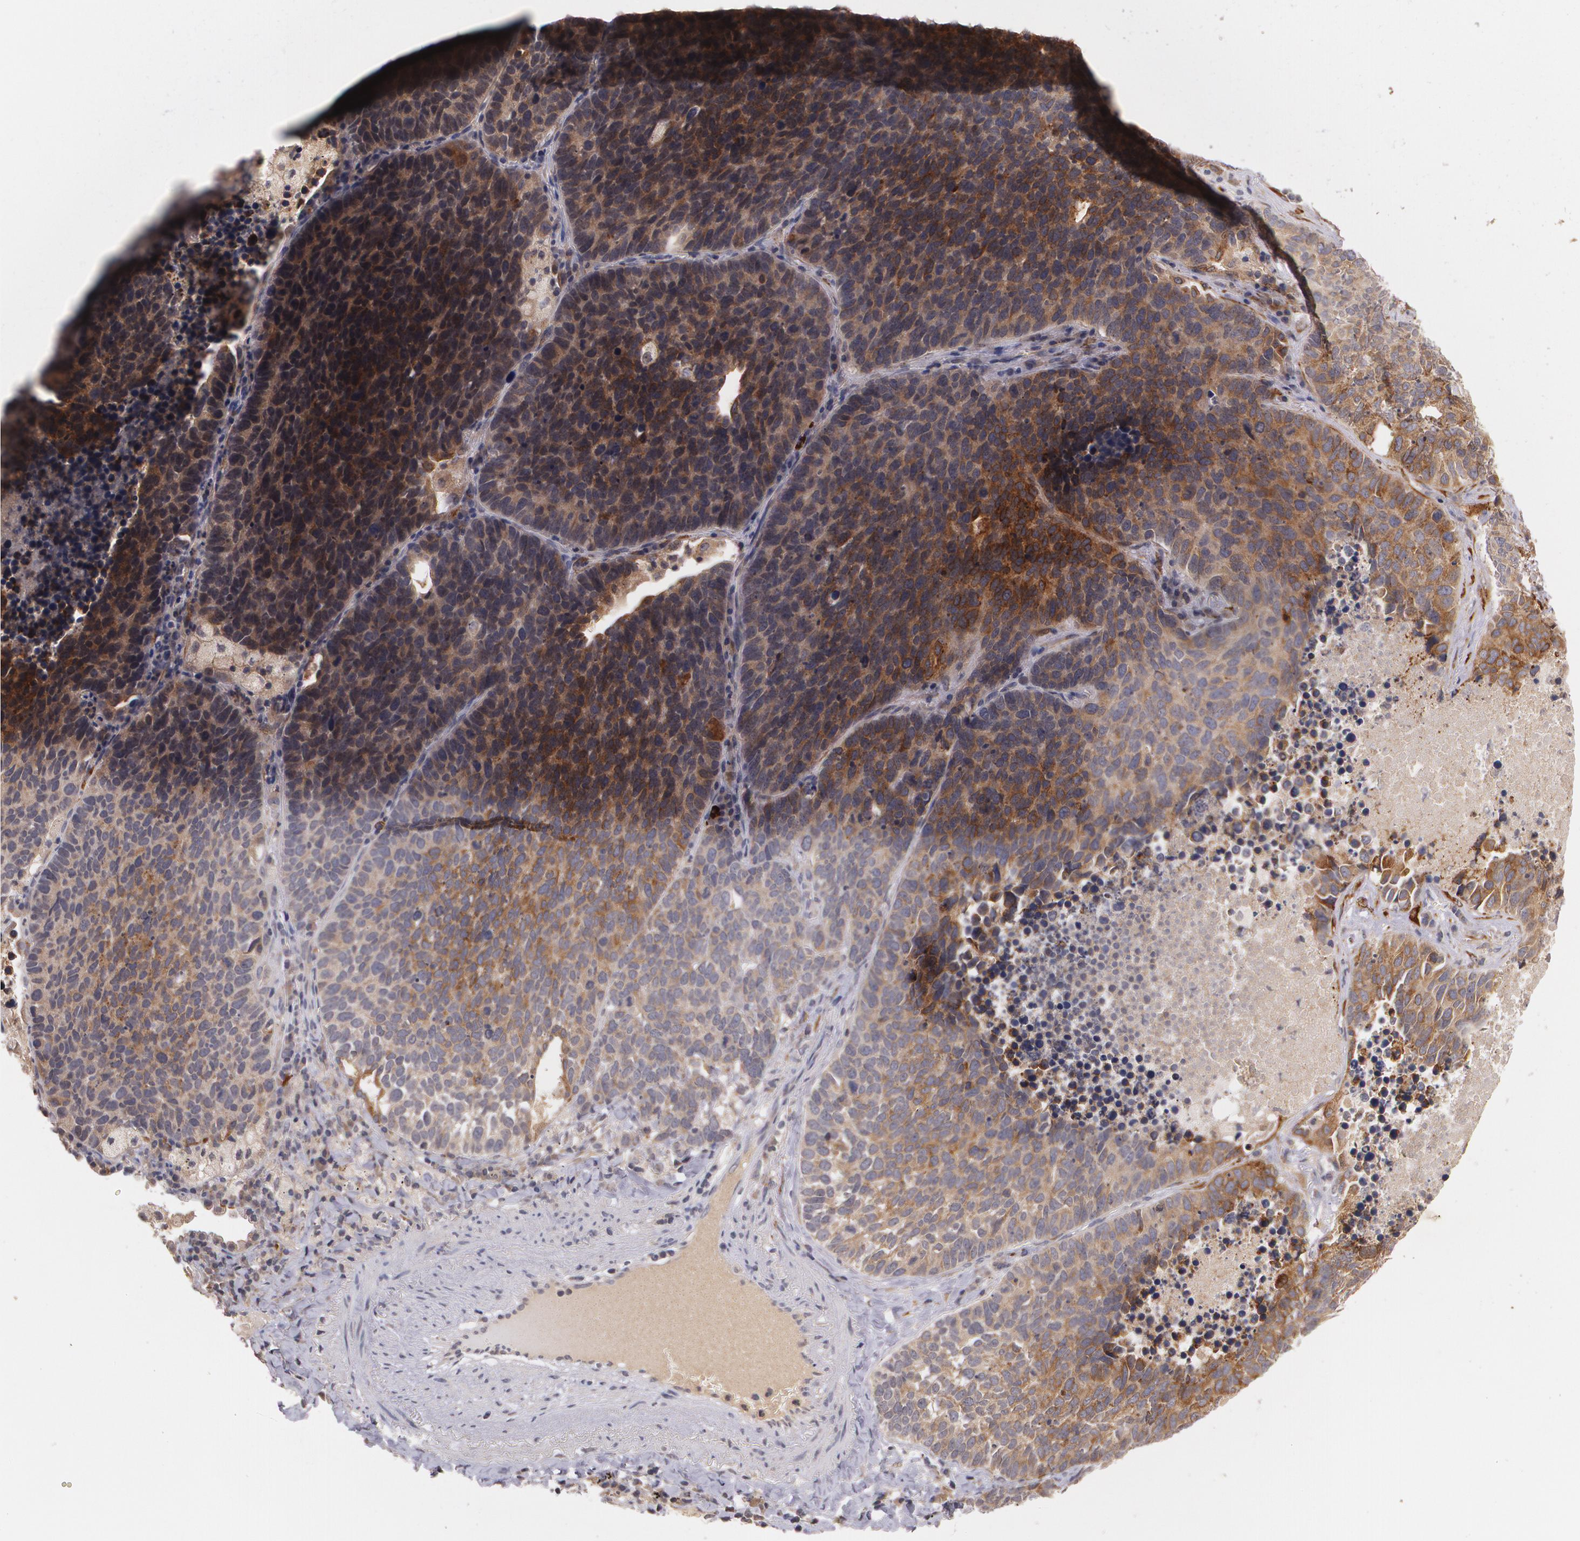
{"staining": {"intensity": "moderate", "quantity": "25%-75%", "location": "cytoplasmic/membranous"}, "tissue": "lung cancer", "cell_type": "Tumor cells", "image_type": "cancer", "snomed": [{"axis": "morphology", "description": "Neoplasm, malignant, NOS"}, {"axis": "topography", "description": "Lung"}], "caption": "Human malignant neoplasm (lung) stained for a protein (brown) demonstrates moderate cytoplasmic/membranous positive staining in about 25%-75% of tumor cells.", "gene": "IFNGR2", "patient": {"sex": "female", "age": 75}}